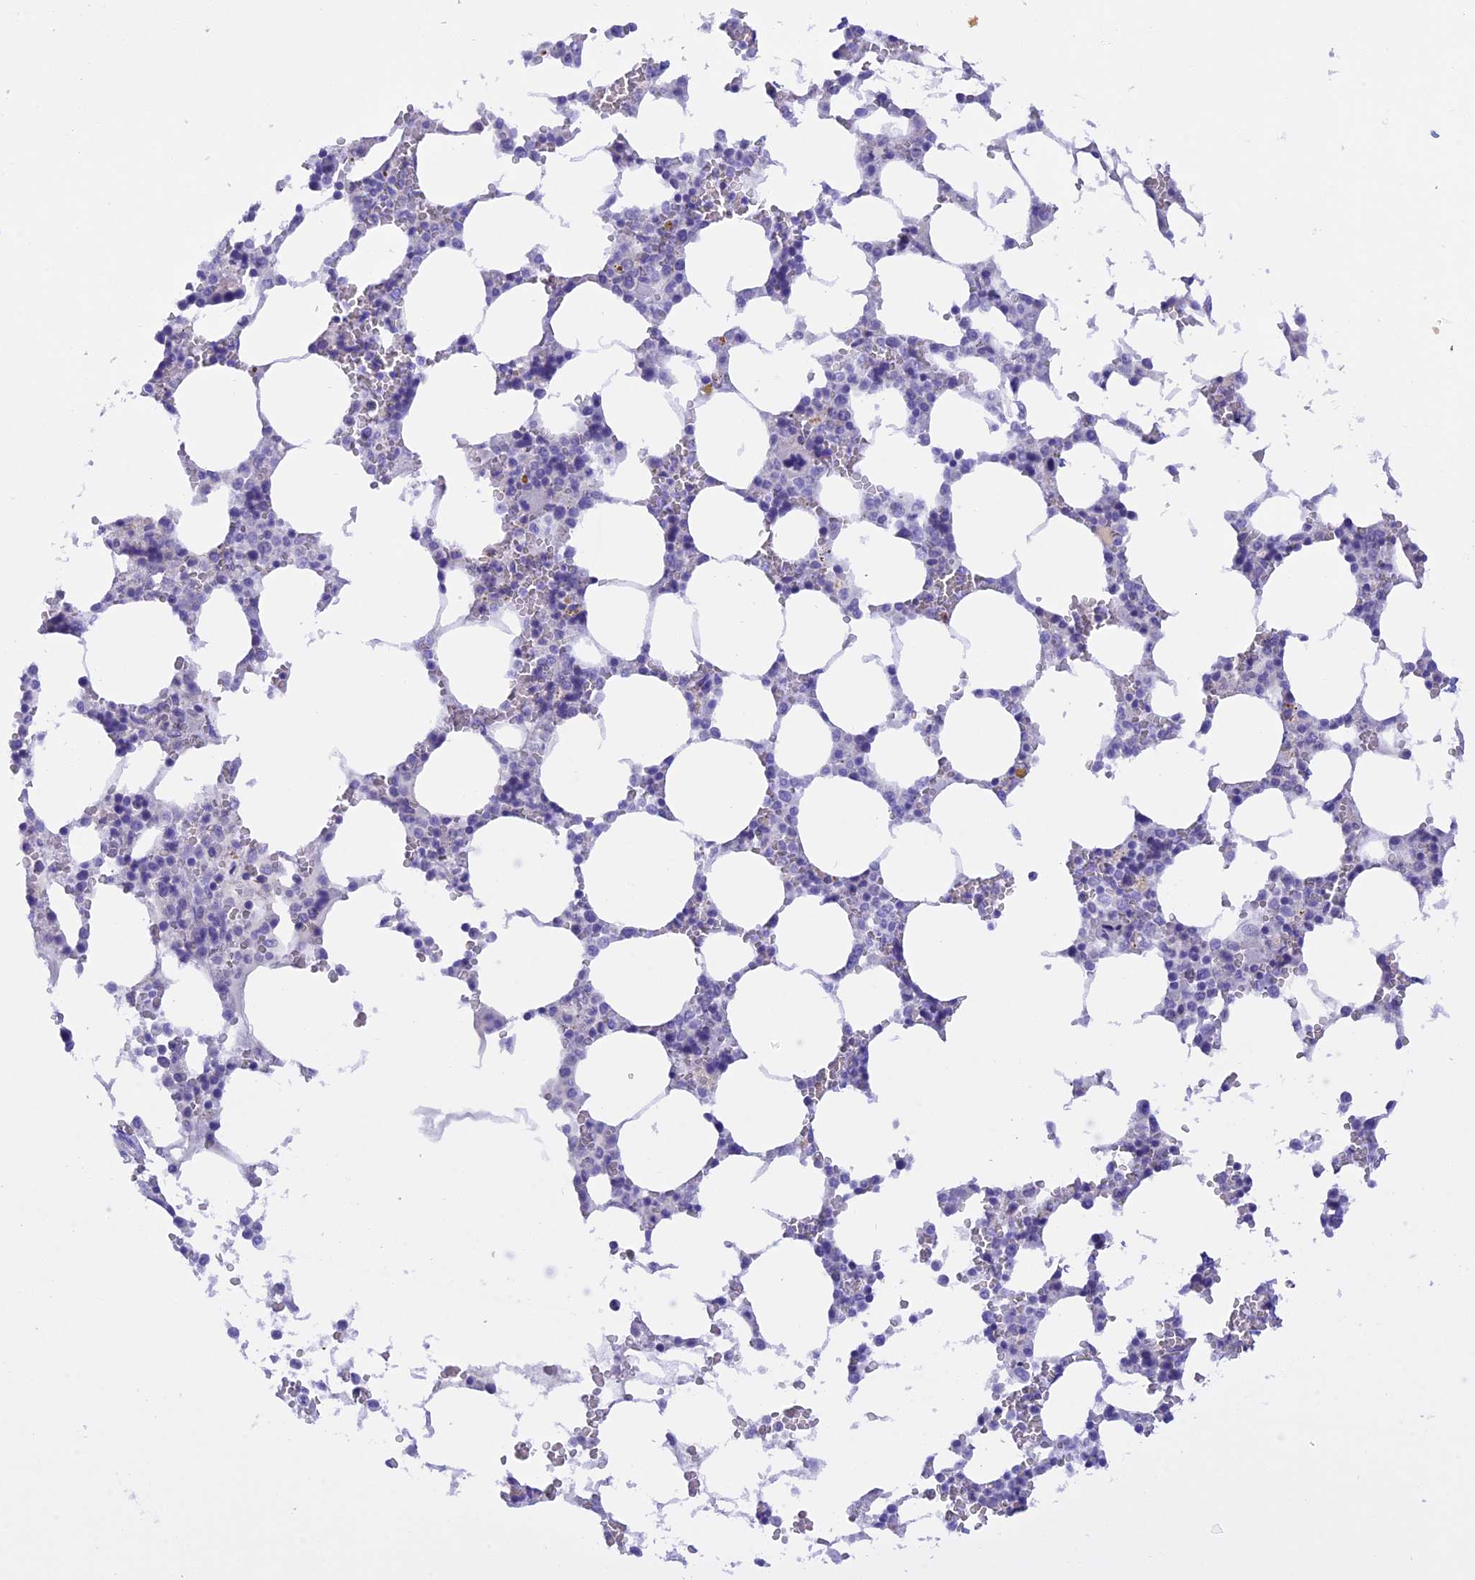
{"staining": {"intensity": "negative", "quantity": "none", "location": "none"}, "tissue": "bone marrow", "cell_type": "Hematopoietic cells", "image_type": "normal", "snomed": [{"axis": "morphology", "description": "Normal tissue, NOS"}, {"axis": "topography", "description": "Bone marrow"}], "caption": "Histopathology image shows no significant protein staining in hematopoietic cells of normal bone marrow.", "gene": "BRI3", "patient": {"sex": "male", "age": 64}}